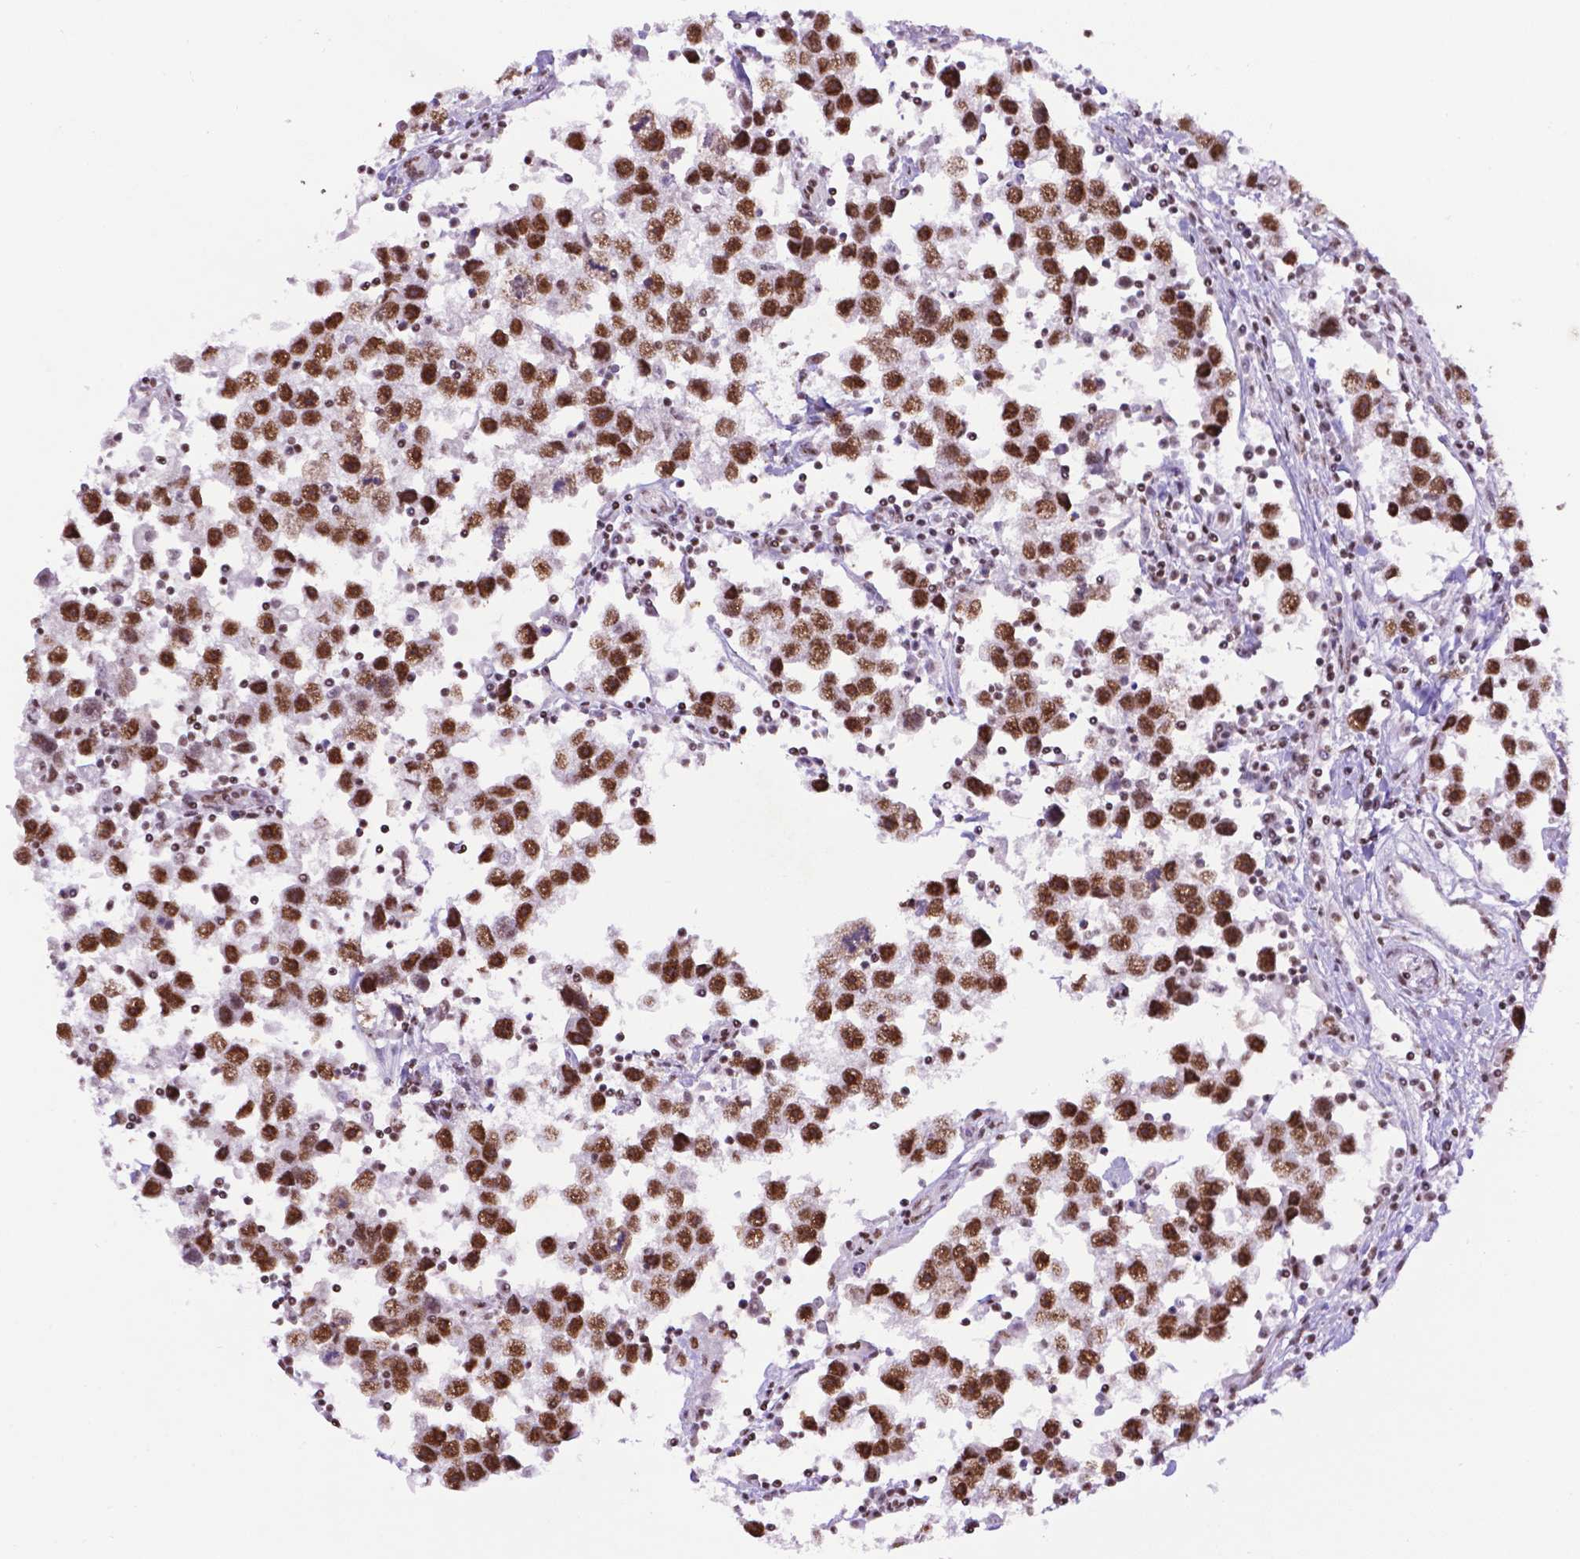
{"staining": {"intensity": "strong", "quantity": ">75%", "location": "nuclear"}, "tissue": "testis cancer", "cell_type": "Tumor cells", "image_type": "cancer", "snomed": [{"axis": "morphology", "description": "Seminoma, NOS"}, {"axis": "topography", "description": "Testis"}], "caption": "Immunohistochemistry (DAB) staining of testis cancer displays strong nuclear protein expression in approximately >75% of tumor cells.", "gene": "CCAR2", "patient": {"sex": "male", "age": 30}}